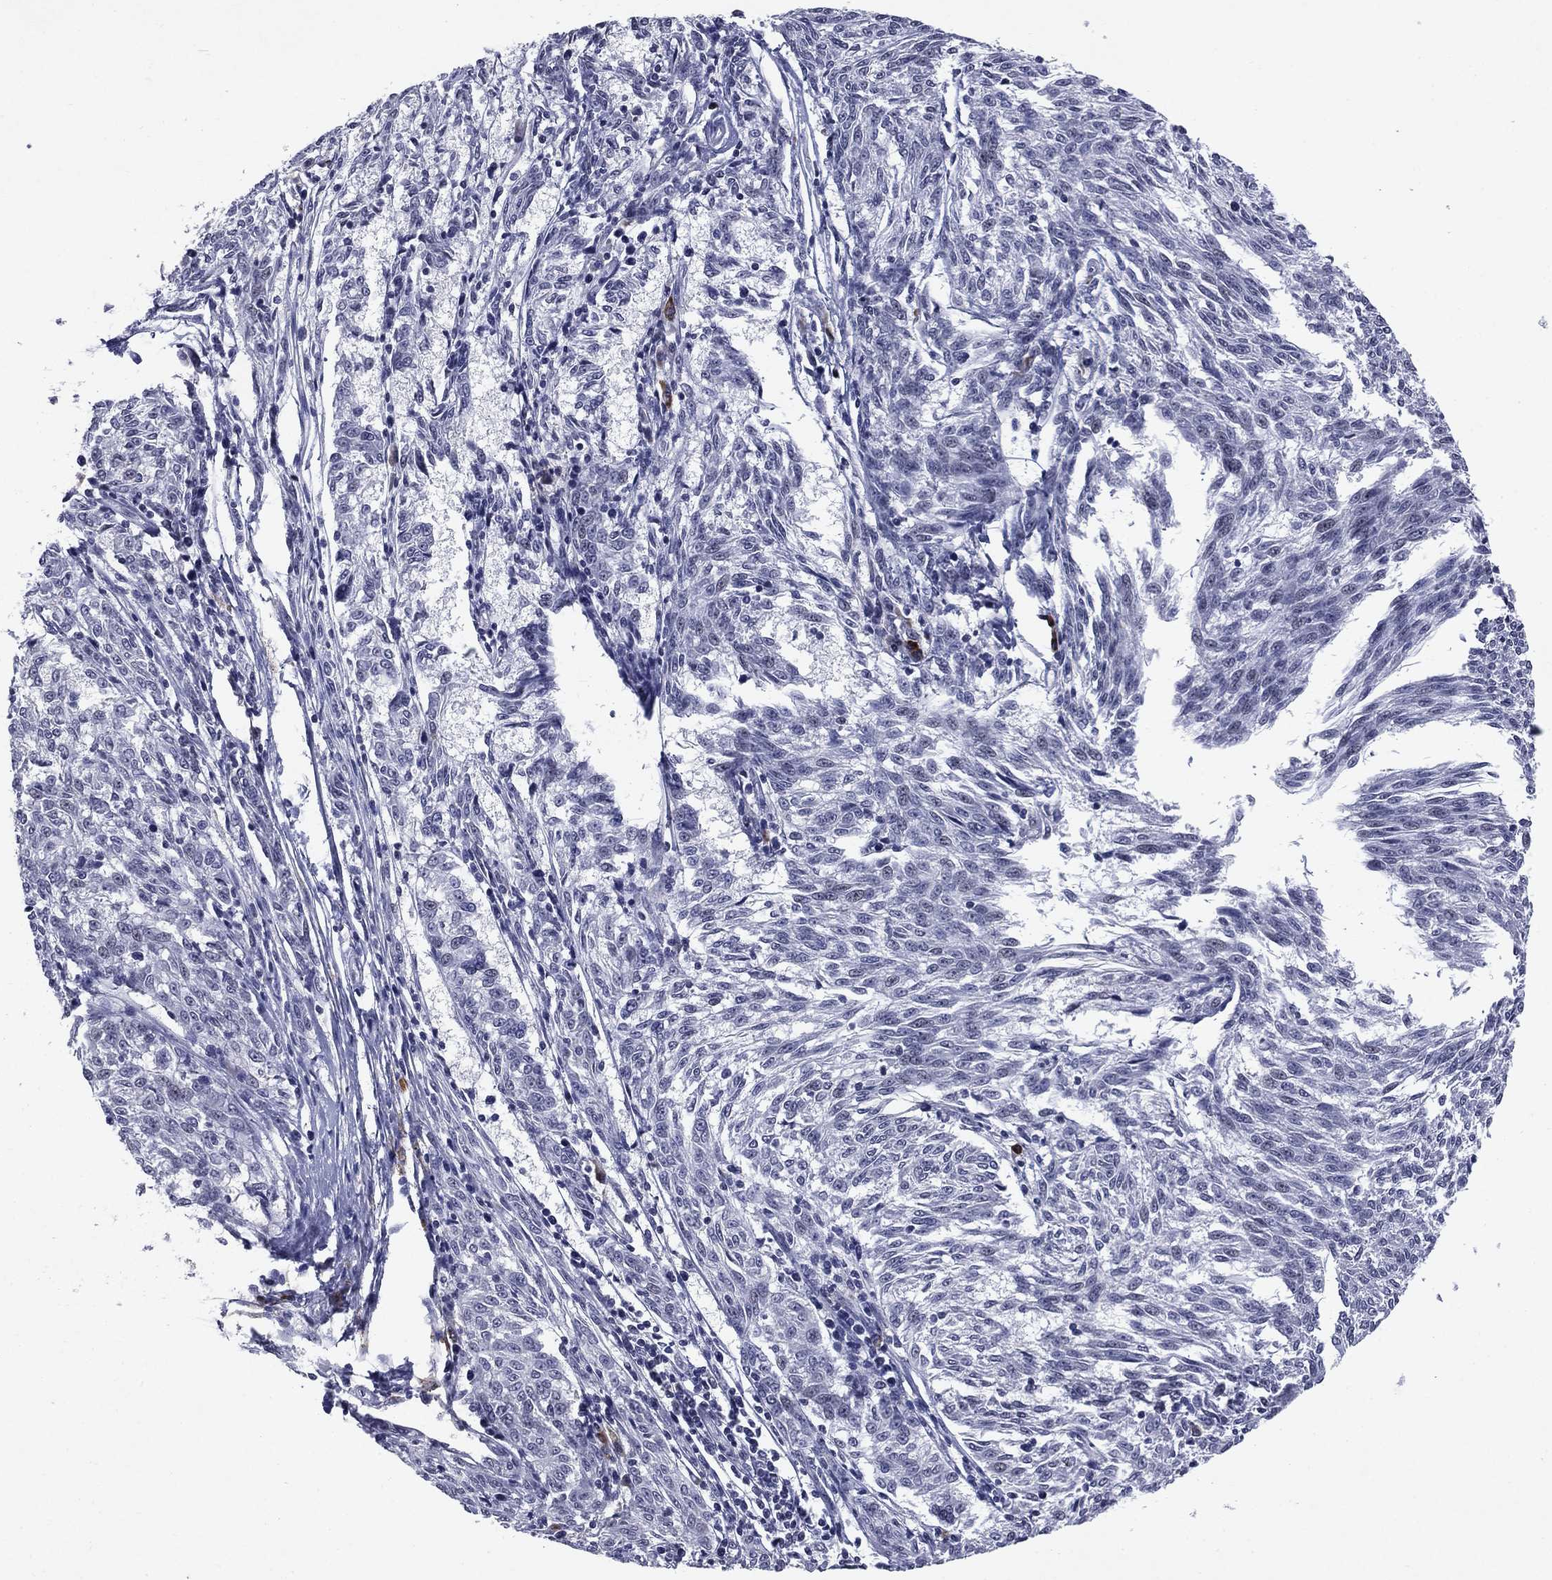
{"staining": {"intensity": "negative", "quantity": "none", "location": "none"}, "tissue": "melanoma", "cell_type": "Tumor cells", "image_type": "cancer", "snomed": [{"axis": "morphology", "description": "Malignant melanoma, NOS"}, {"axis": "topography", "description": "Skin"}], "caption": "There is no significant expression in tumor cells of melanoma.", "gene": "ECM1", "patient": {"sex": "female", "age": 72}}